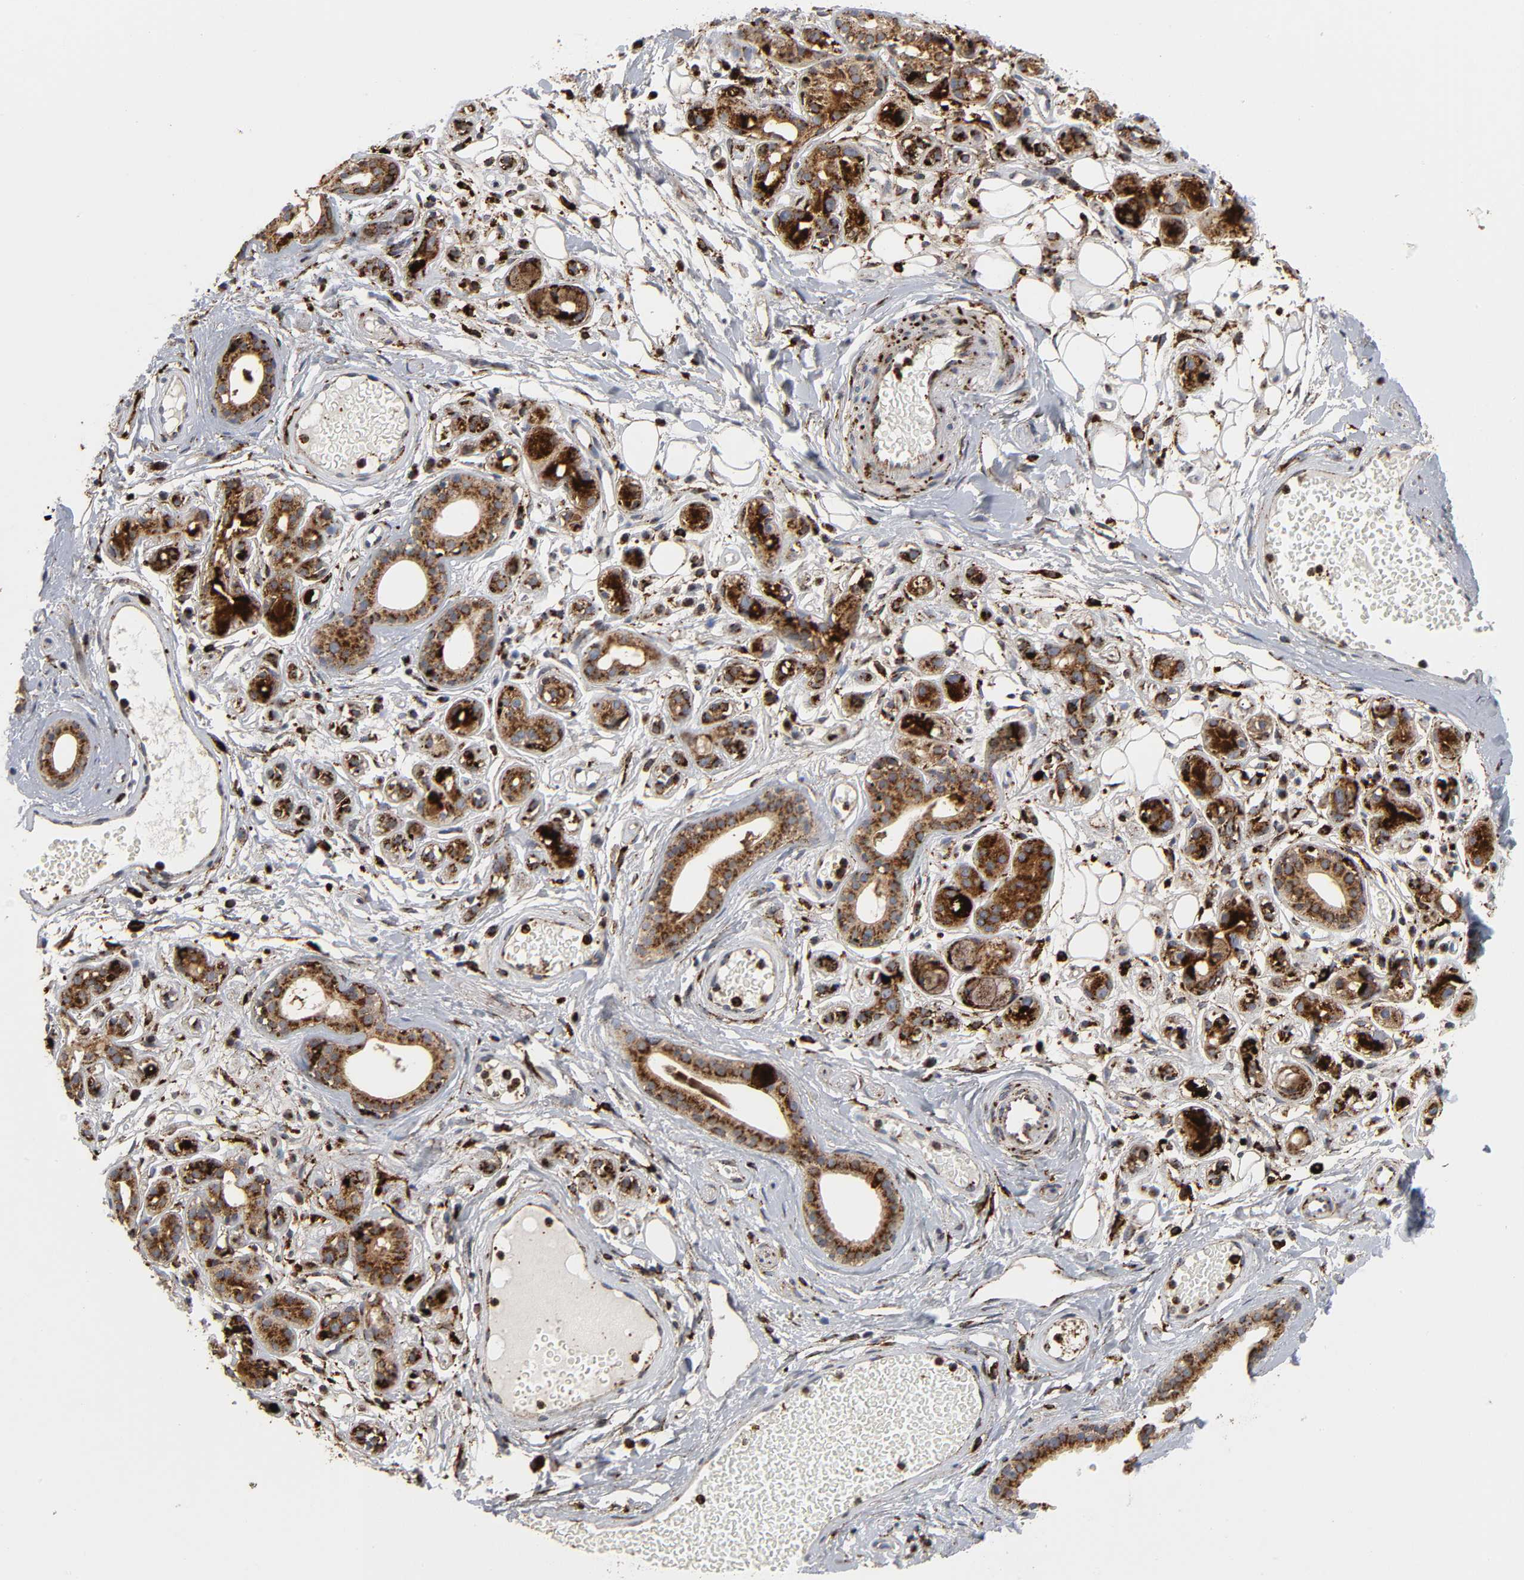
{"staining": {"intensity": "strong", "quantity": ">75%", "location": "cytoplasmic/membranous"}, "tissue": "salivary gland", "cell_type": "Glandular cells", "image_type": "normal", "snomed": [{"axis": "morphology", "description": "Normal tissue, NOS"}, {"axis": "topography", "description": "Salivary gland"}], "caption": "The image demonstrates staining of unremarkable salivary gland, revealing strong cytoplasmic/membranous protein positivity (brown color) within glandular cells.", "gene": "PSAP", "patient": {"sex": "male", "age": 54}}